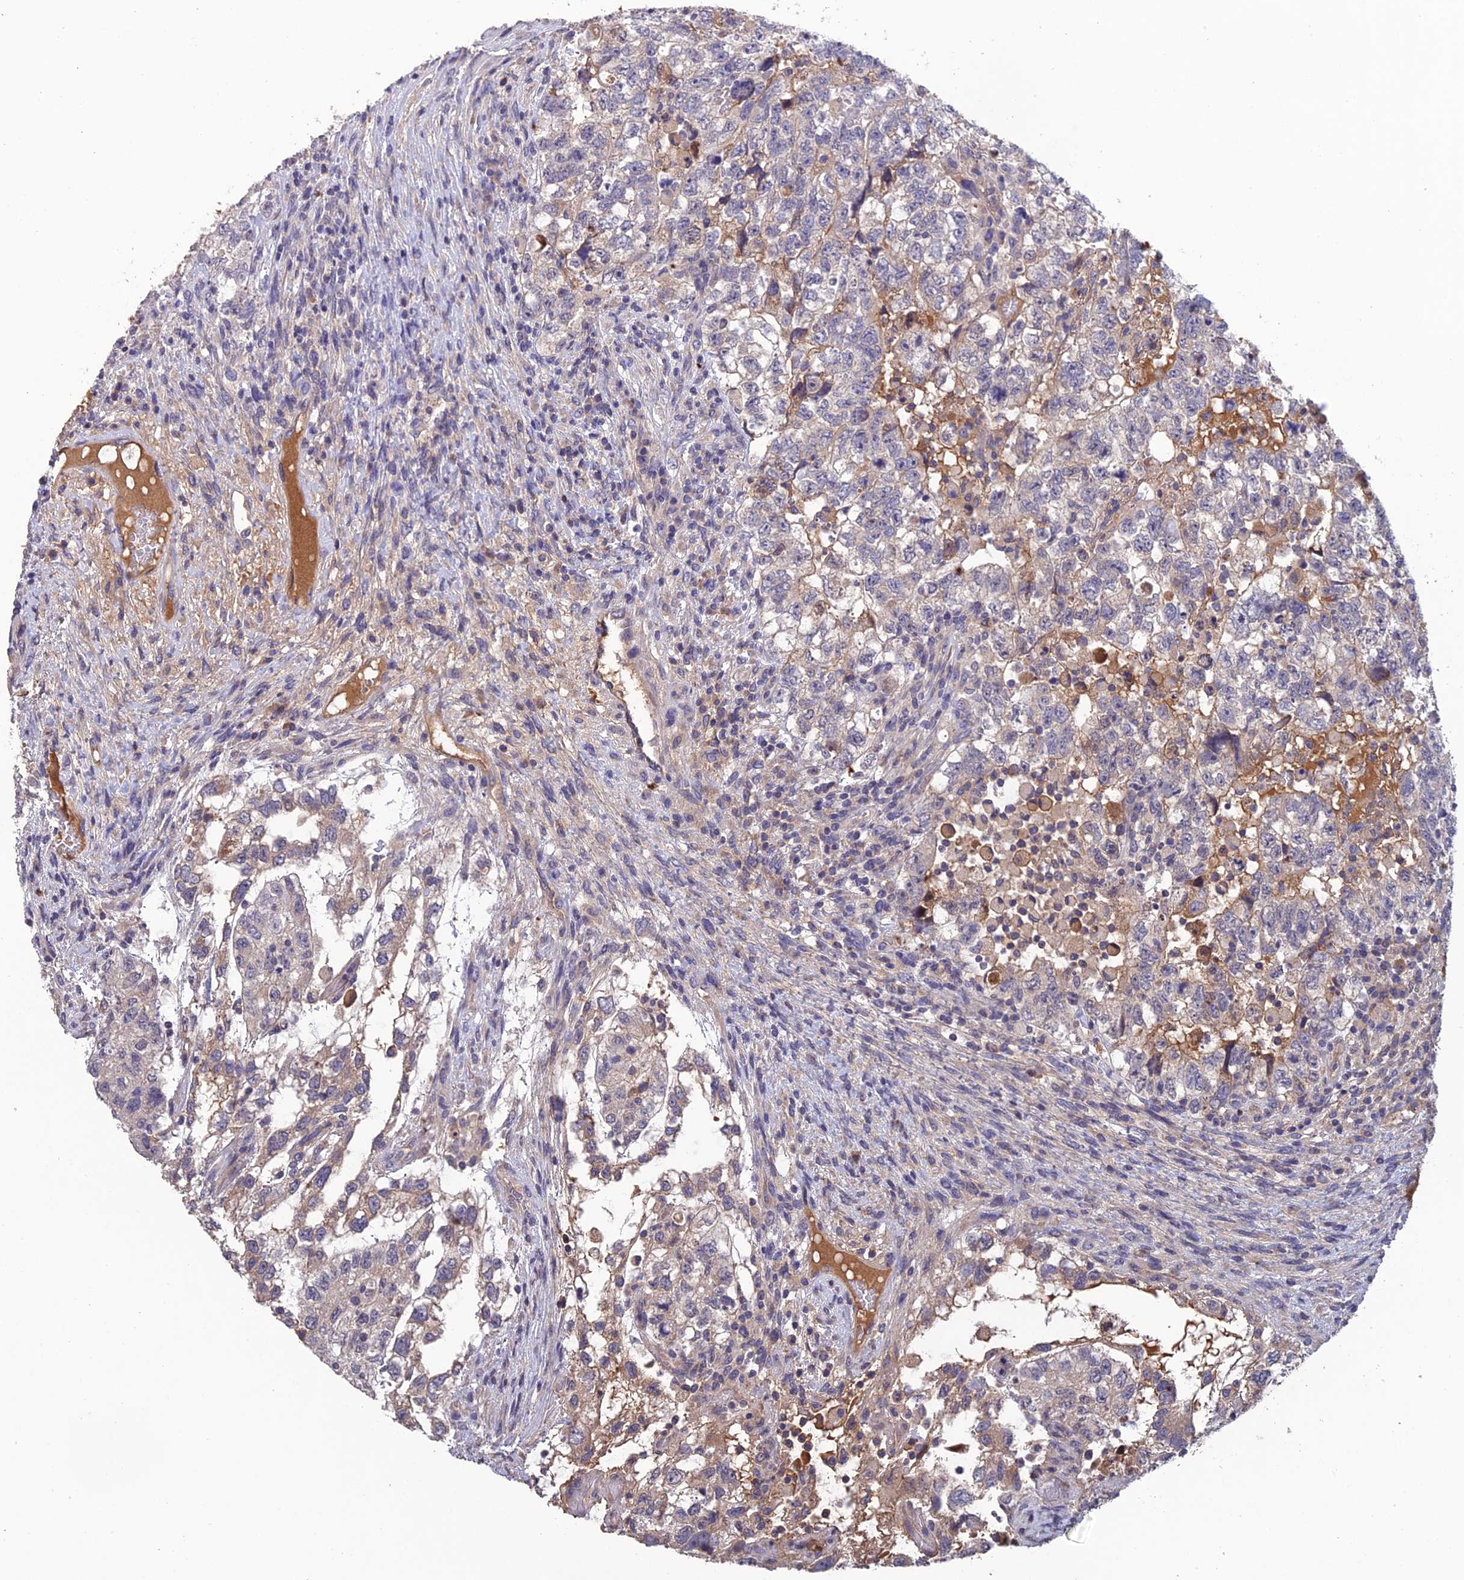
{"staining": {"intensity": "negative", "quantity": "none", "location": "none"}, "tissue": "testis cancer", "cell_type": "Tumor cells", "image_type": "cancer", "snomed": [{"axis": "morphology", "description": "Normal tissue, NOS"}, {"axis": "morphology", "description": "Carcinoma, Embryonal, NOS"}, {"axis": "topography", "description": "Testis"}], "caption": "The photomicrograph reveals no significant positivity in tumor cells of testis cancer (embryonal carcinoma).", "gene": "SLC39A13", "patient": {"sex": "male", "age": 36}}